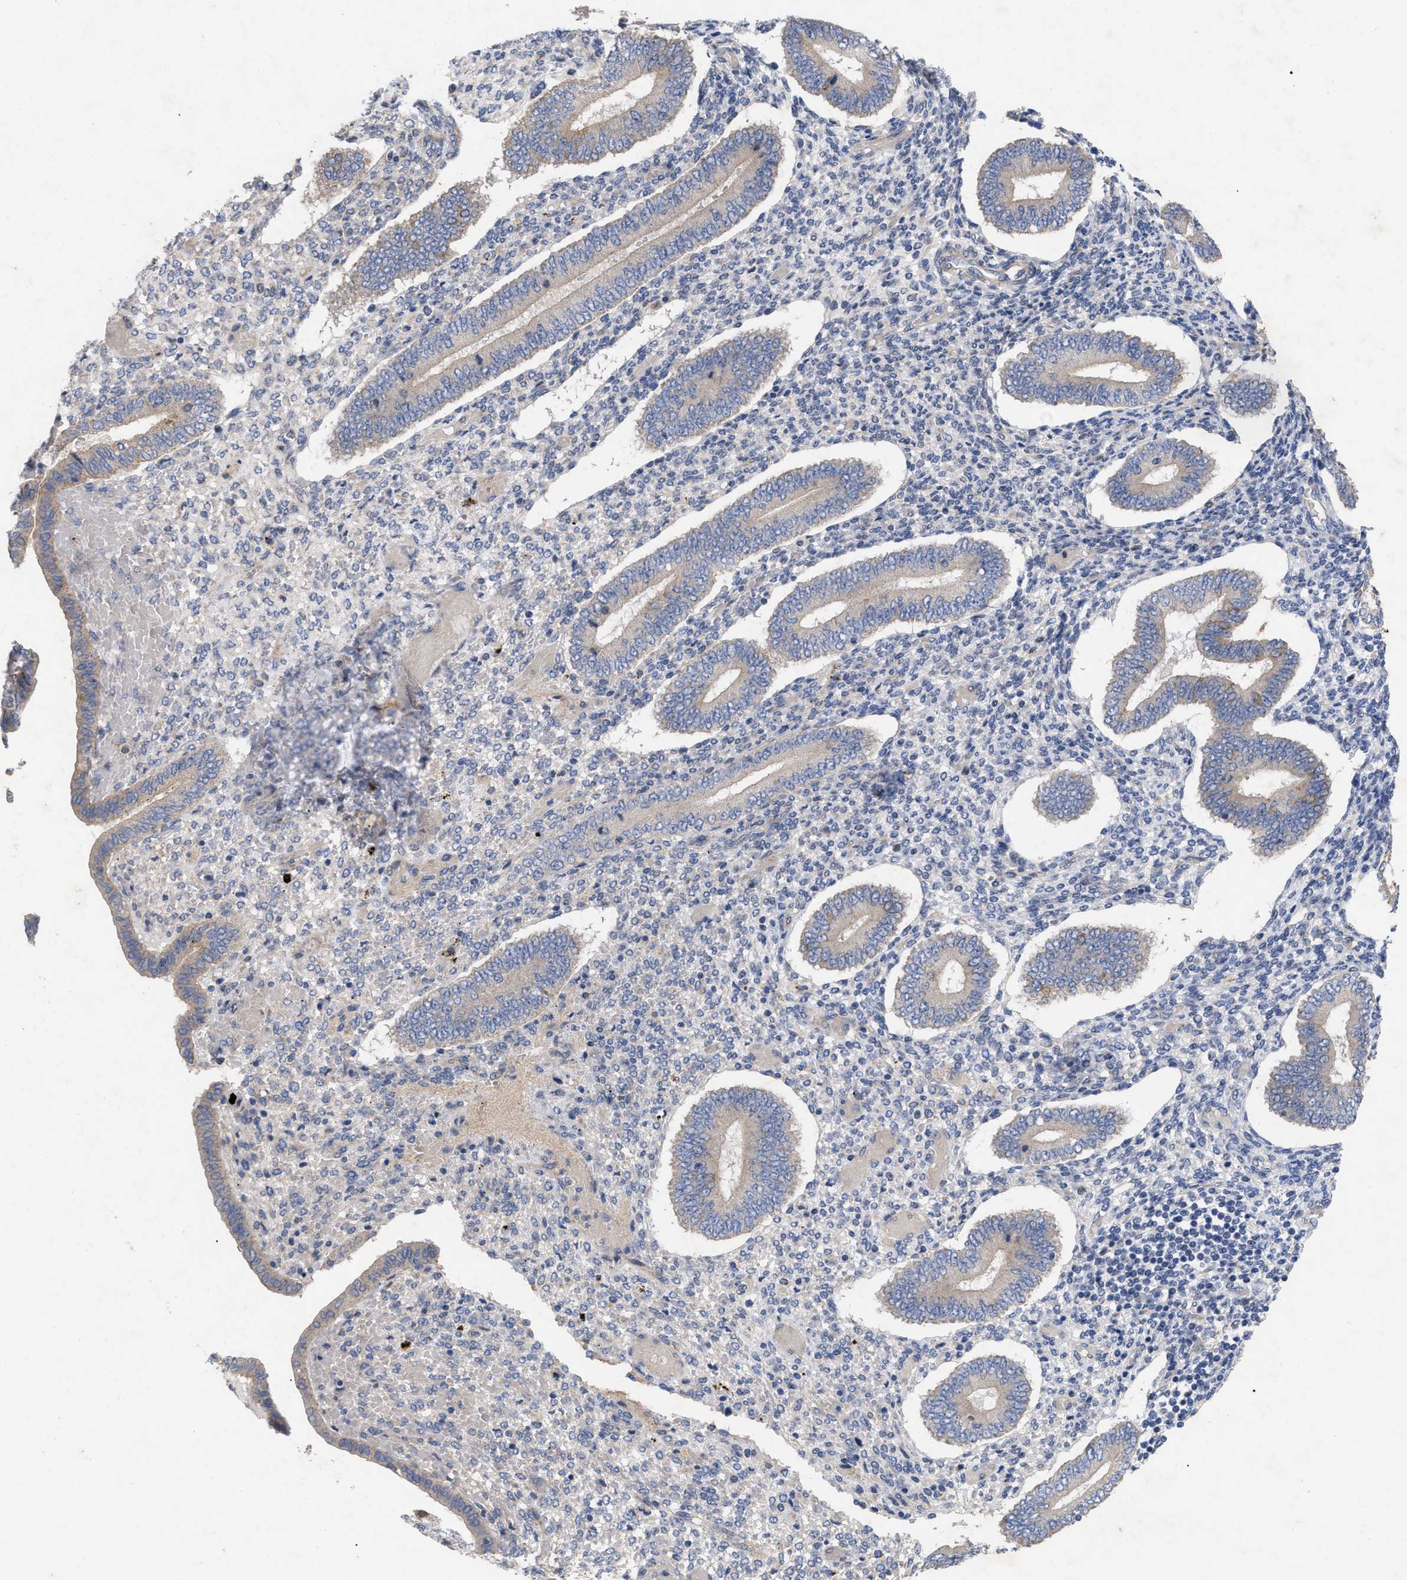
{"staining": {"intensity": "negative", "quantity": "none", "location": "none"}, "tissue": "endometrium", "cell_type": "Cells in endometrial stroma", "image_type": "normal", "snomed": [{"axis": "morphology", "description": "Normal tissue, NOS"}, {"axis": "topography", "description": "Endometrium"}], "caption": "Human endometrium stained for a protein using immunohistochemistry displays no positivity in cells in endometrial stroma.", "gene": "VIP", "patient": {"sex": "female", "age": 42}}